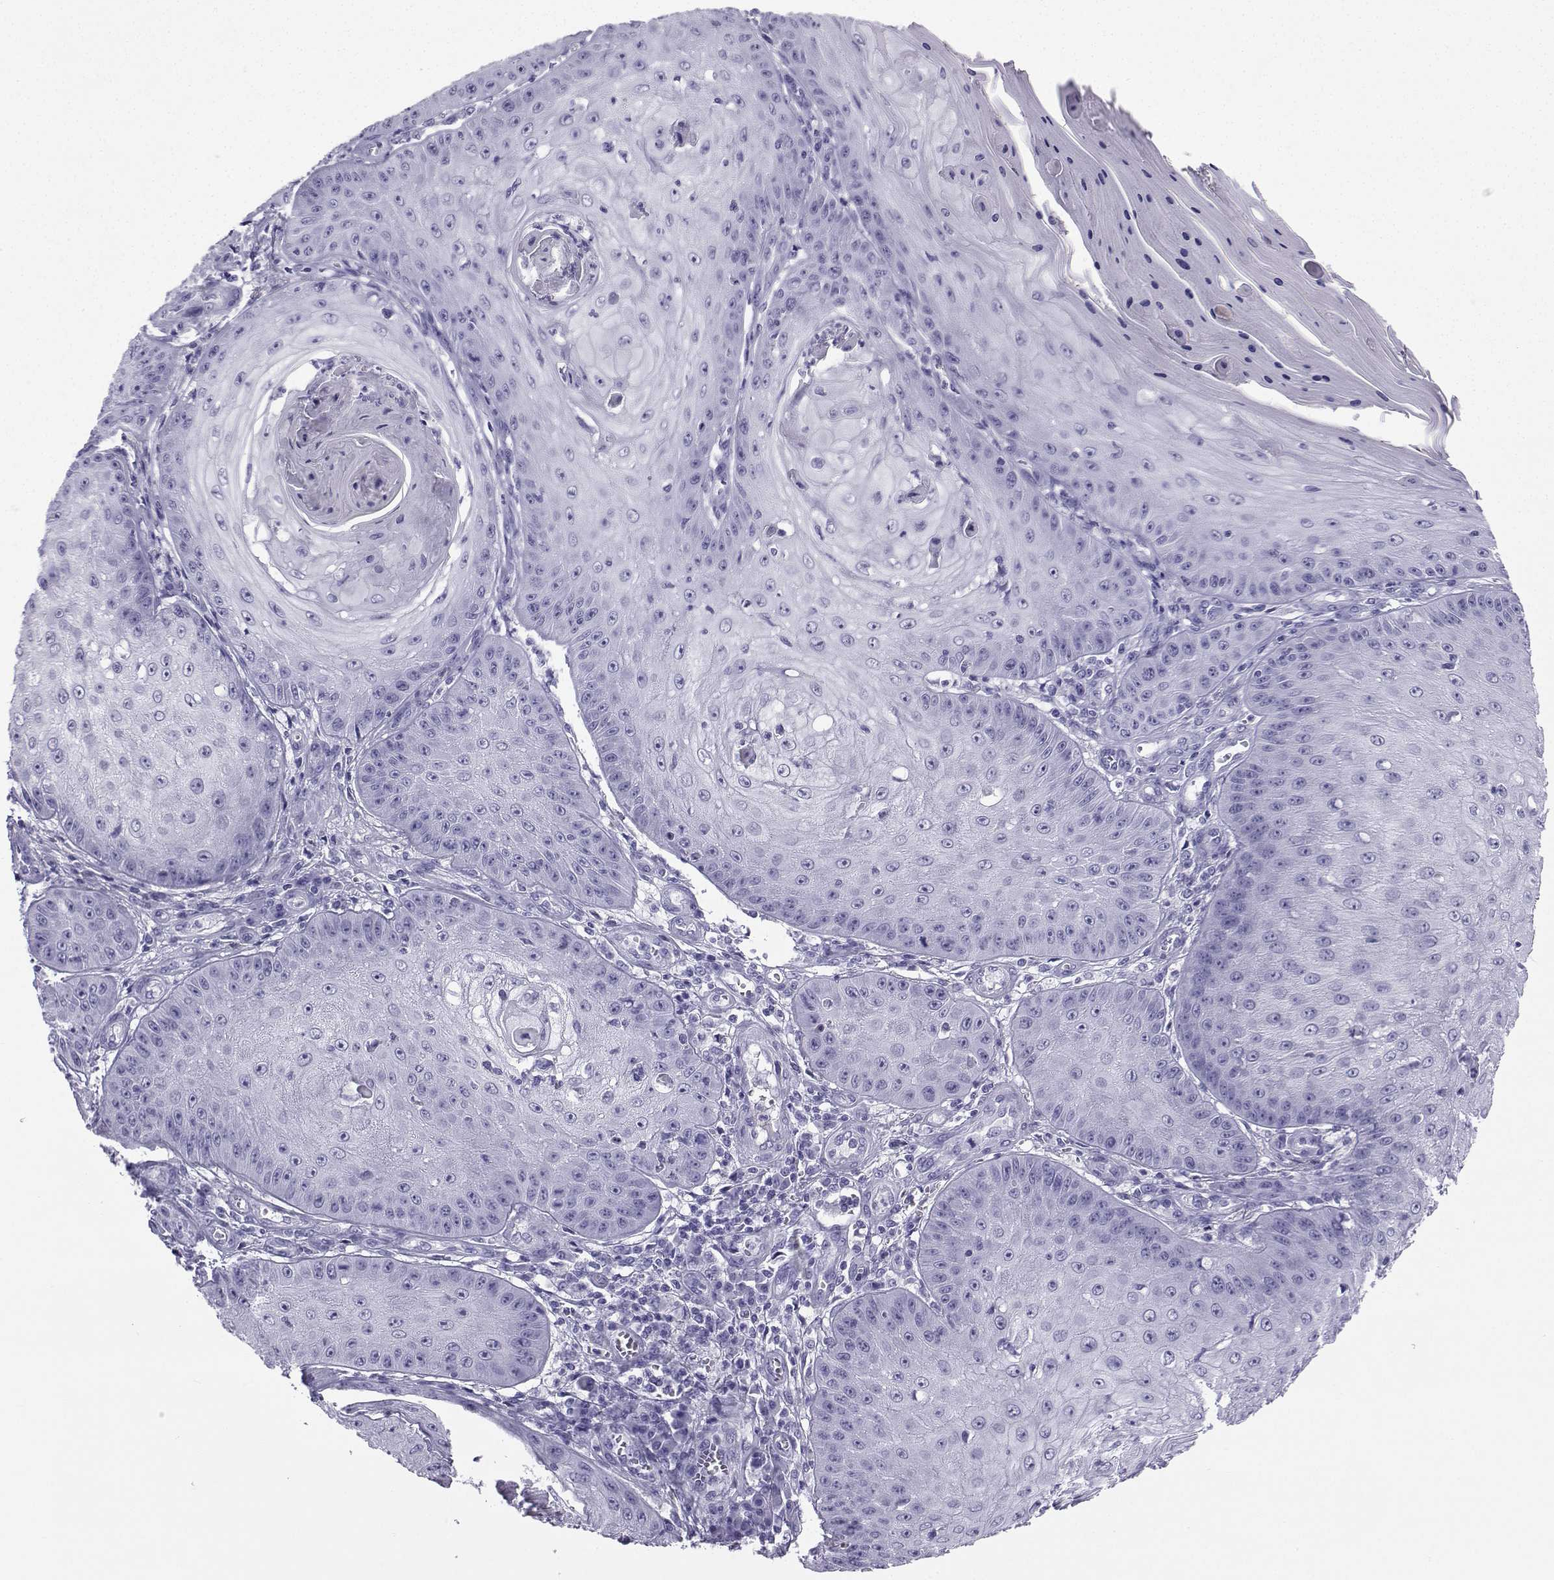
{"staining": {"intensity": "negative", "quantity": "none", "location": "none"}, "tissue": "skin cancer", "cell_type": "Tumor cells", "image_type": "cancer", "snomed": [{"axis": "morphology", "description": "Squamous cell carcinoma, NOS"}, {"axis": "topography", "description": "Skin"}], "caption": "High power microscopy photomicrograph of an IHC histopathology image of skin squamous cell carcinoma, revealing no significant staining in tumor cells.", "gene": "SLC18A2", "patient": {"sex": "male", "age": 70}}